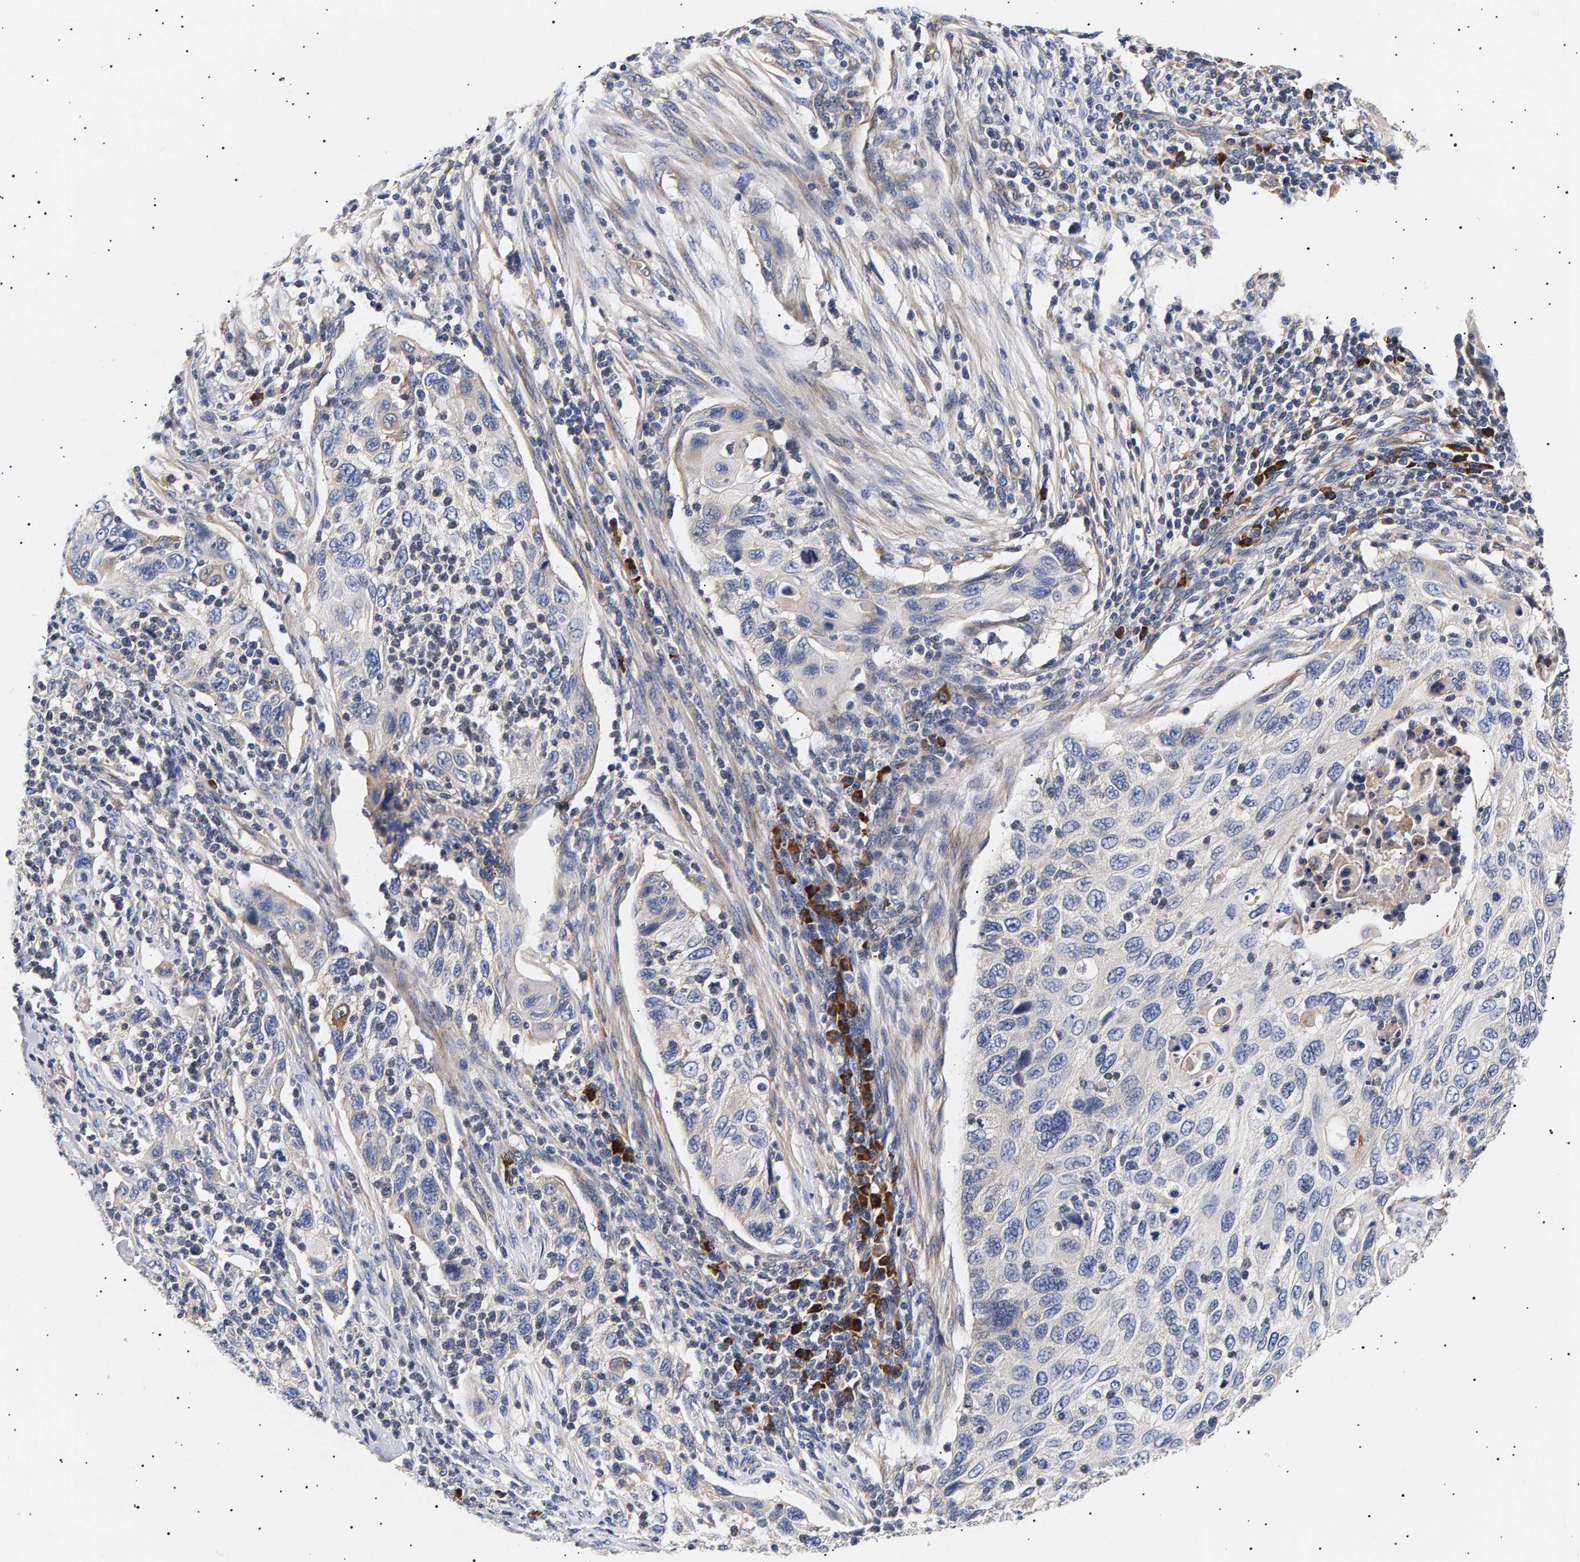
{"staining": {"intensity": "negative", "quantity": "none", "location": "none"}, "tissue": "cervical cancer", "cell_type": "Tumor cells", "image_type": "cancer", "snomed": [{"axis": "morphology", "description": "Squamous cell carcinoma, NOS"}, {"axis": "topography", "description": "Cervix"}], "caption": "Histopathology image shows no protein staining in tumor cells of cervical cancer tissue.", "gene": "ANKRD40", "patient": {"sex": "female", "age": 70}}